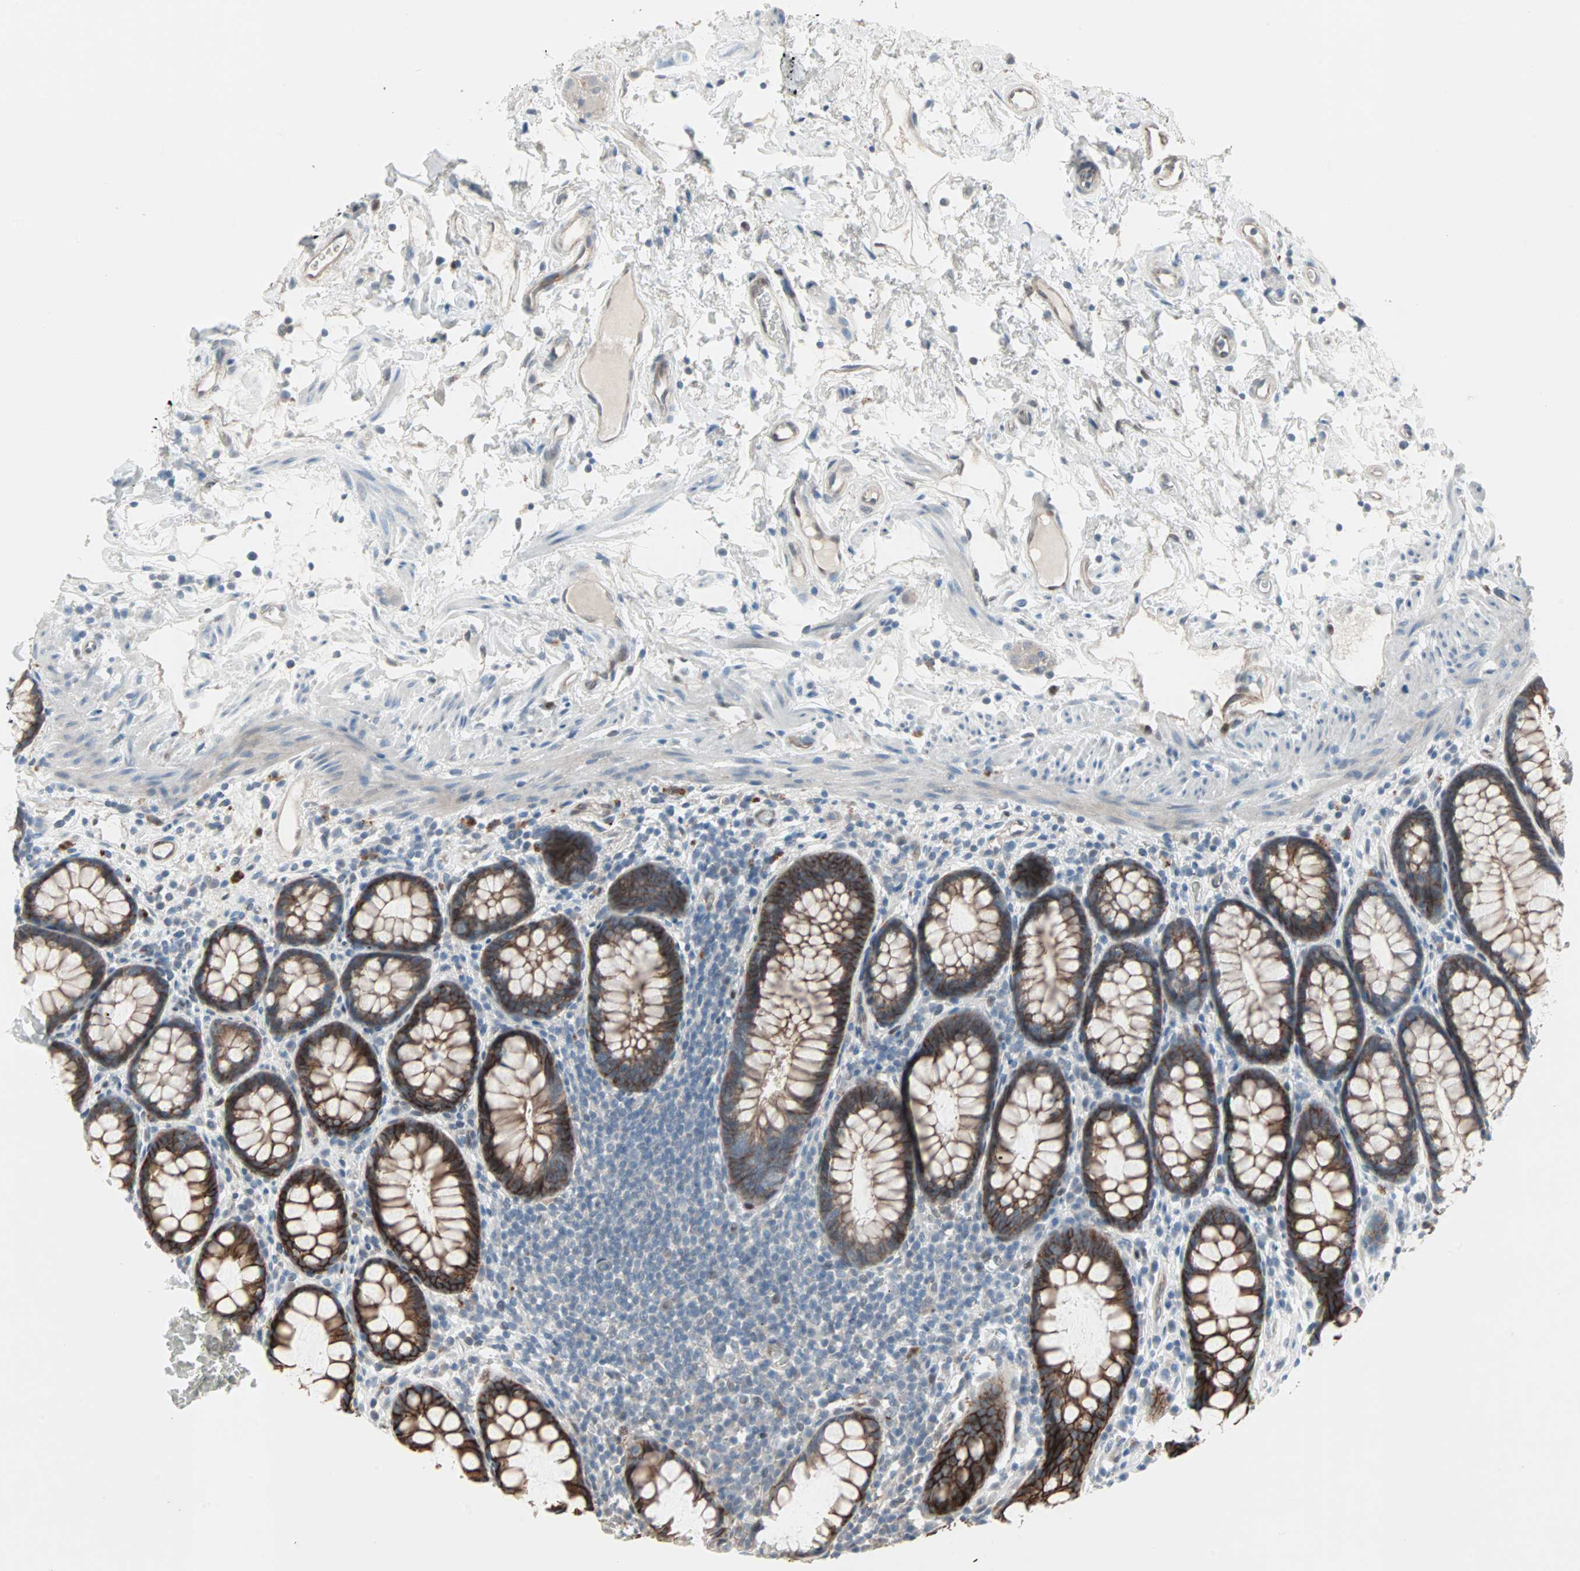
{"staining": {"intensity": "strong", "quantity": ">75%", "location": "cytoplasmic/membranous"}, "tissue": "rectum", "cell_type": "Glandular cells", "image_type": "normal", "snomed": [{"axis": "morphology", "description": "Normal tissue, NOS"}, {"axis": "topography", "description": "Rectum"}], "caption": "Normal rectum was stained to show a protein in brown. There is high levels of strong cytoplasmic/membranous expression in approximately >75% of glandular cells.", "gene": "CAND2", "patient": {"sex": "male", "age": 92}}